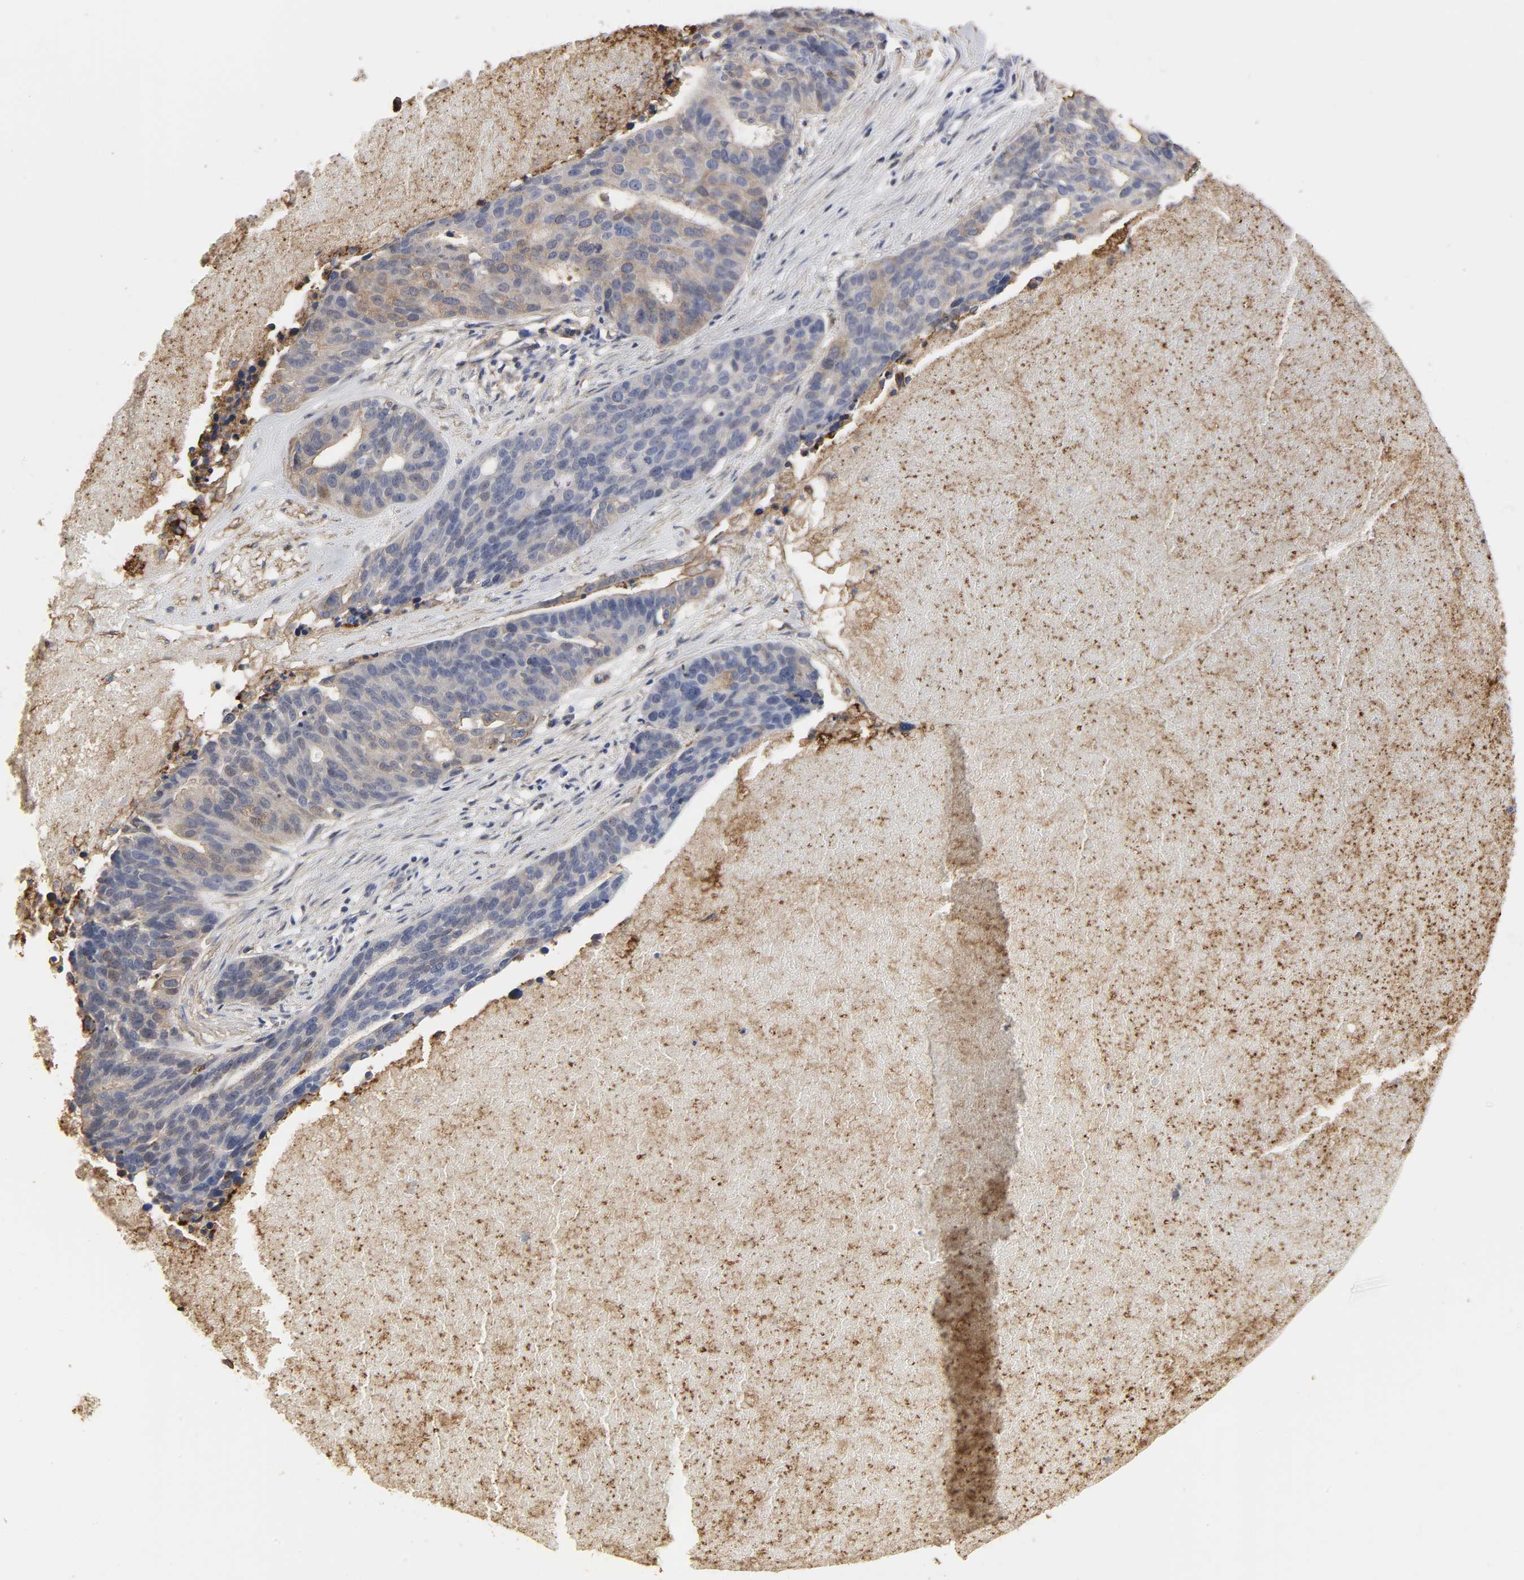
{"staining": {"intensity": "weak", "quantity": ">75%", "location": "cytoplasmic/membranous"}, "tissue": "ovarian cancer", "cell_type": "Tumor cells", "image_type": "cancer", "snomed": [{"axis": "morphology", "description": "Cystadenocarcinoma, serous, NOS"}, {"axis": "topography", "description": "Ovary"}], "caption": "The histopathology image exhibits a brown stain indicating the presence of a protein in the cytoplasmic/membranous of tumor cells in serous cystadenocarcinoma (ovarian). Immunohistochemistry stains the protein of interest in brown and the nuclei are stained blue.", "gene": "ANXA2", "patient": {"sex": "female", "age": 59}}